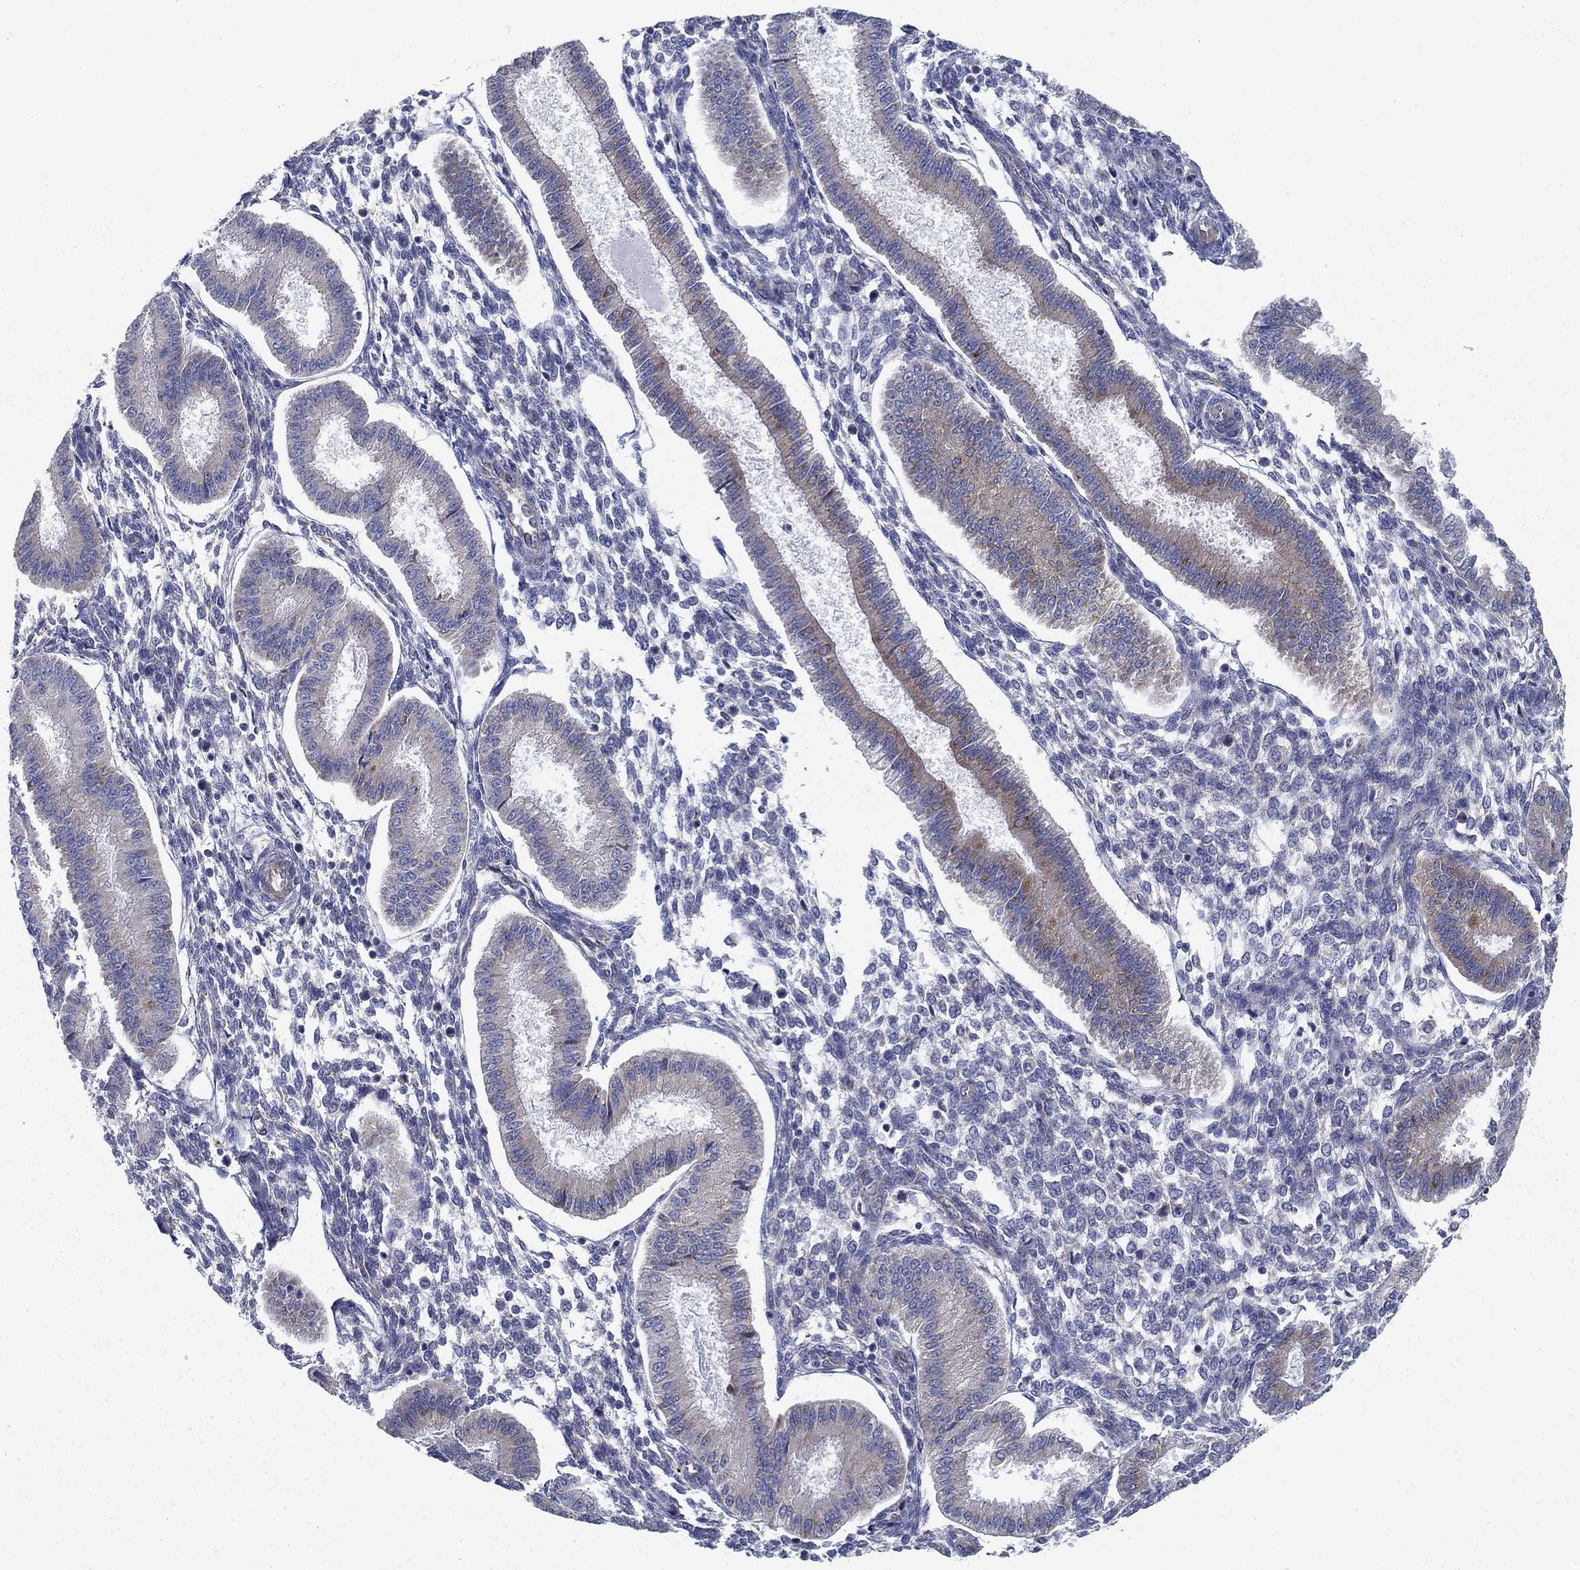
{"staining": {"intensity": "negative", "quantity": "none", "location": "none"}, "tissue": "endometrium", "cell_type": "Cells in endometrial stroma", "image_type": "normal", "snomed": [{"axis": "morphology", "description": "Normal tissue, NOS"}, {"axis": "topography", "description": "Endometrium"}], "caption": "Protein analysis of unremarkable endometrium displays no significant expression in cells in endometrial stroma.", "gene": "FXR1", "patient": {"sex": "female", "age": 43}}